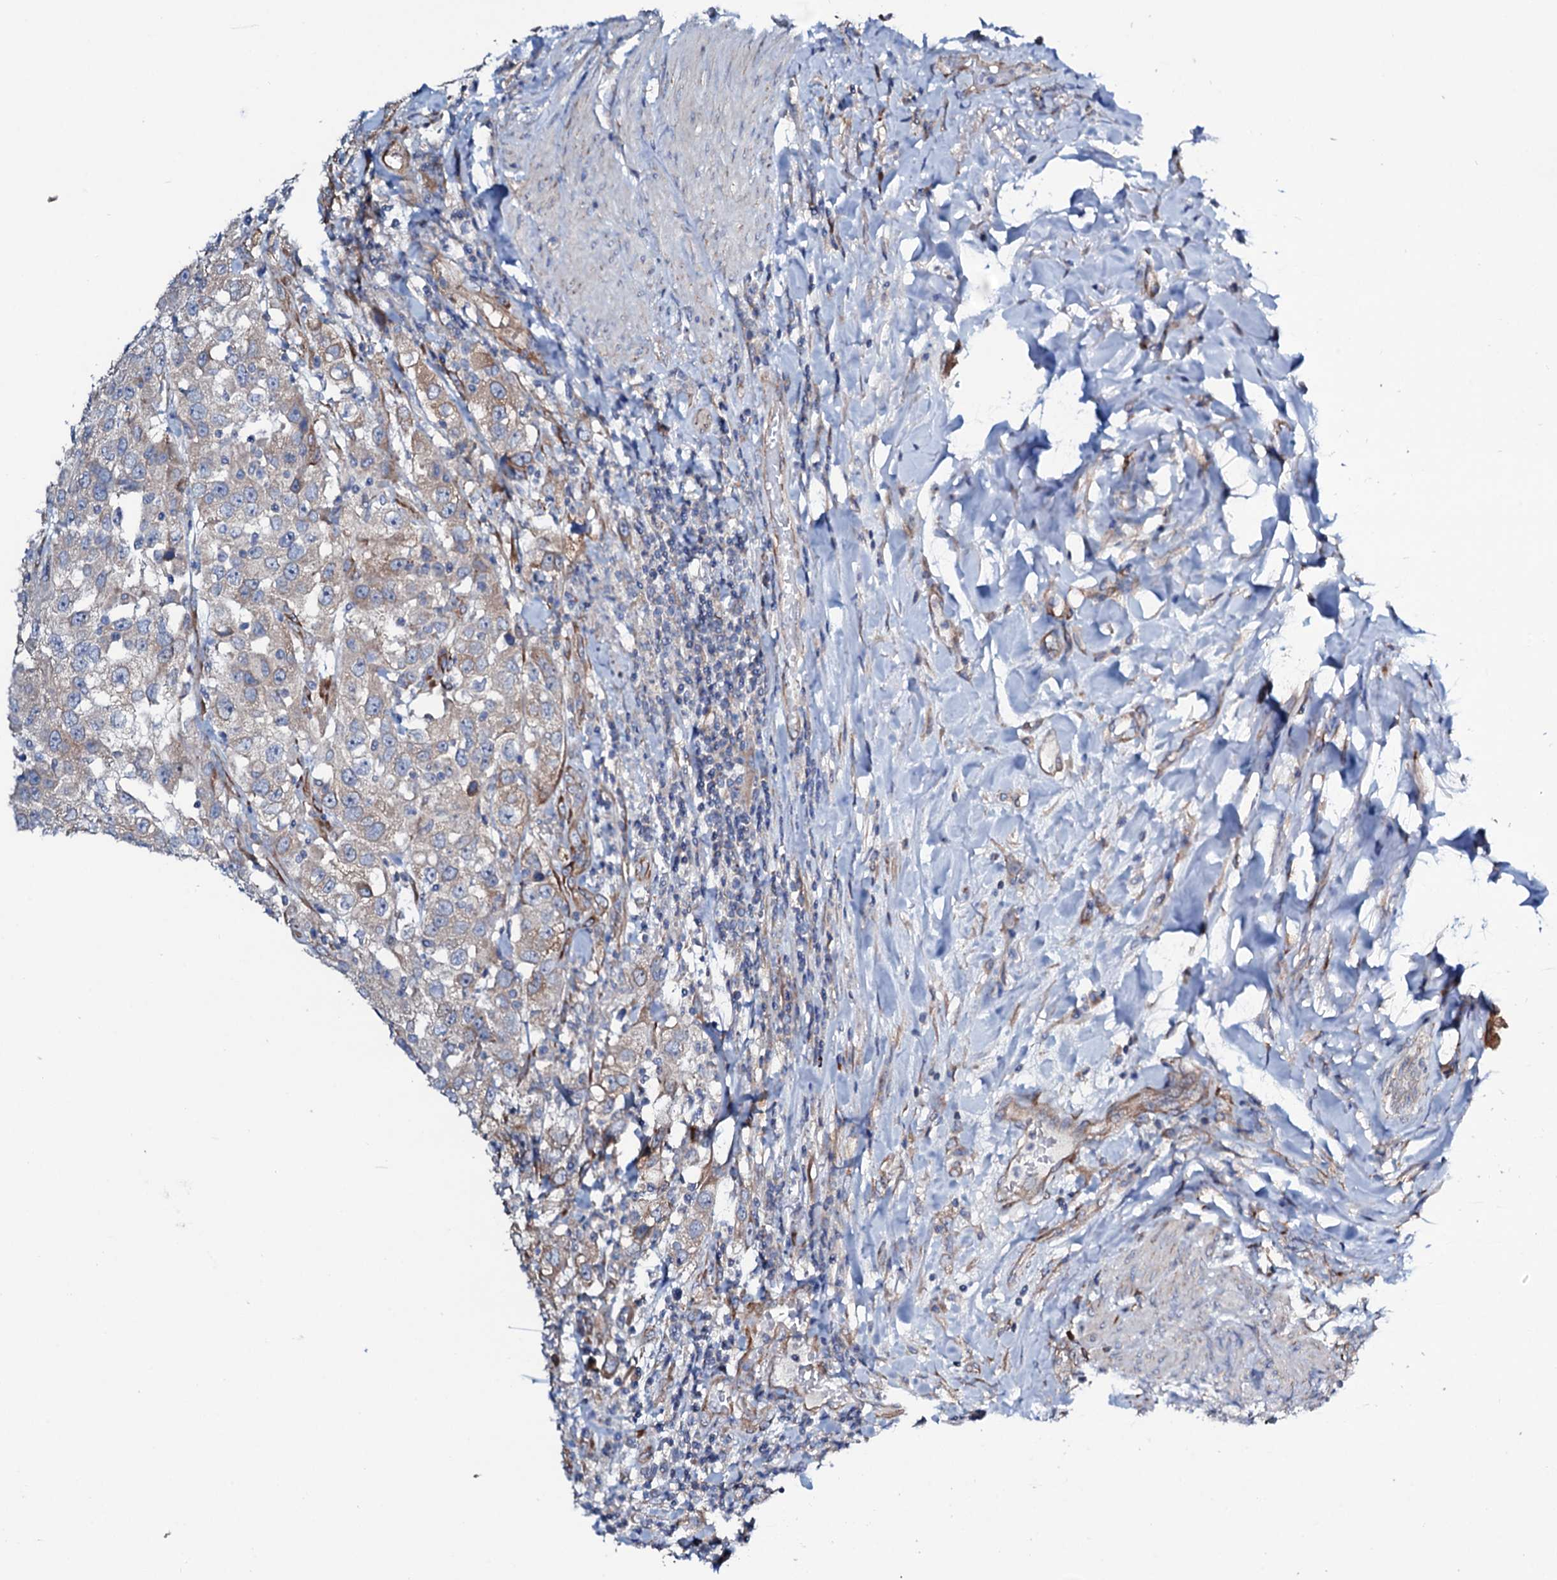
{"staining": {"intensity": "moderate", "quantity": "25%-75%", "location": "cytoplasmic/membranous"}, "tissue": "urothelial cancer", "cell_type": "Tumor cells", "image_type": "cancer", "snomed": [{"axis": "morphology", "description": "Urothelial carcinoma, High grade"}, {"axis": "topography", "description": "Urinary bladder"}], "caption": "Urothelial cancer stained with IHC demonstrates moderate cytoplasmic/membranous expression in approximately 25%-75% of tumor cells. (DAB (3,3'-diaminobenzidine) = brown stain, brightfield microscopy at high magnification).", "gene": "STARD13", "patient": {"sex": "female", "age": 80}}